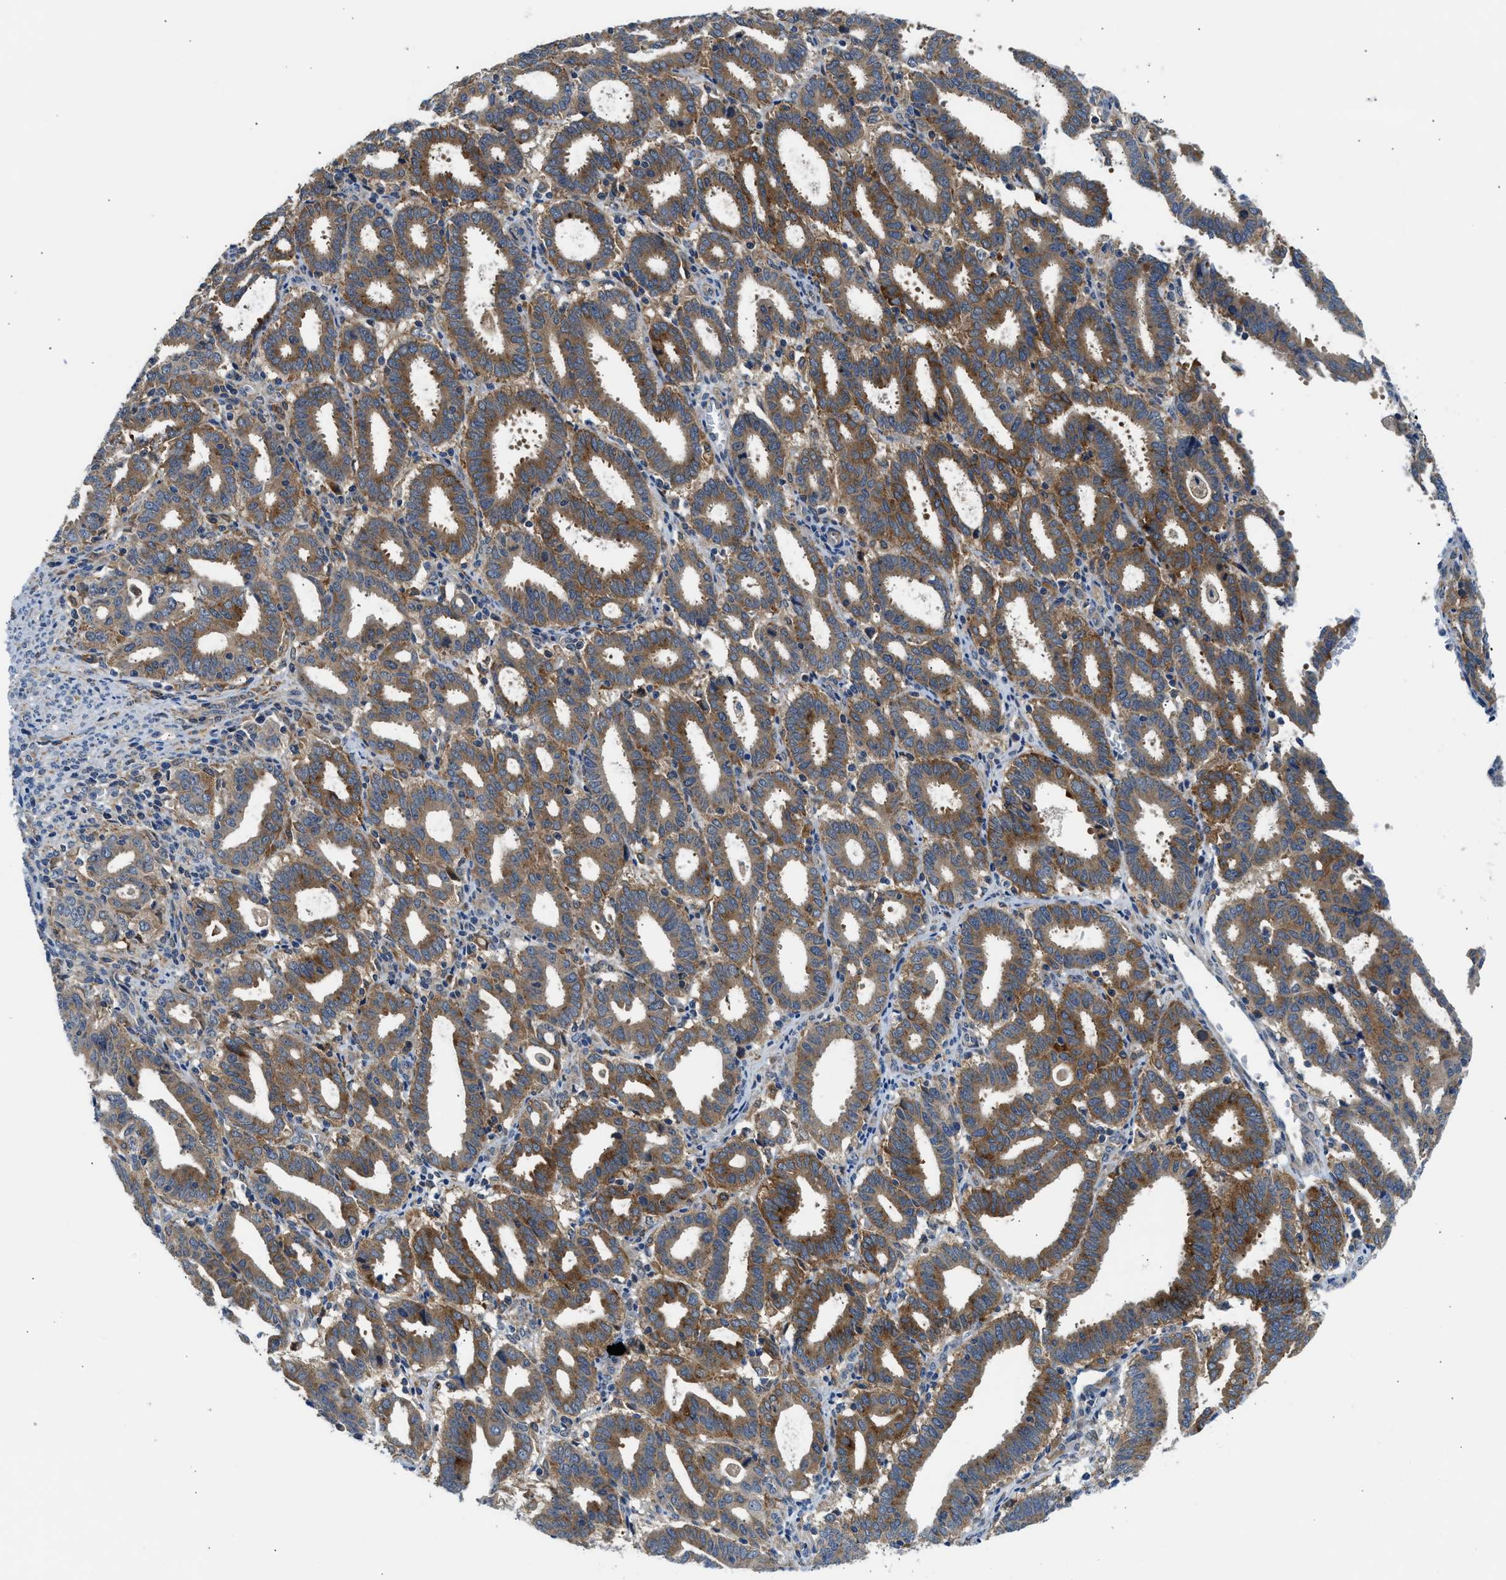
{"staining": {"intensity": "moderate", "quantity": "25%-75%", "location": "cytoplasmic/membranous"}, "tissue": "endometrial cancer", "cell_type": "Tumor cells", "image_type": "cancer", "snomed": [{"axis": "morphology", "description": "Adenocarcinoma, NOS"}, {"axis": "topography", "description": "Uterus"}], "caption": "About 25%-75% of tumor cells in human adenocarcinoma (endometrial) reveal moderate cytoplasmic/membranous protein expression as visualized by brown immunohistochemical staining.", "gene": "LPIN2", "patient": {"sex": "female", "age": 83}}